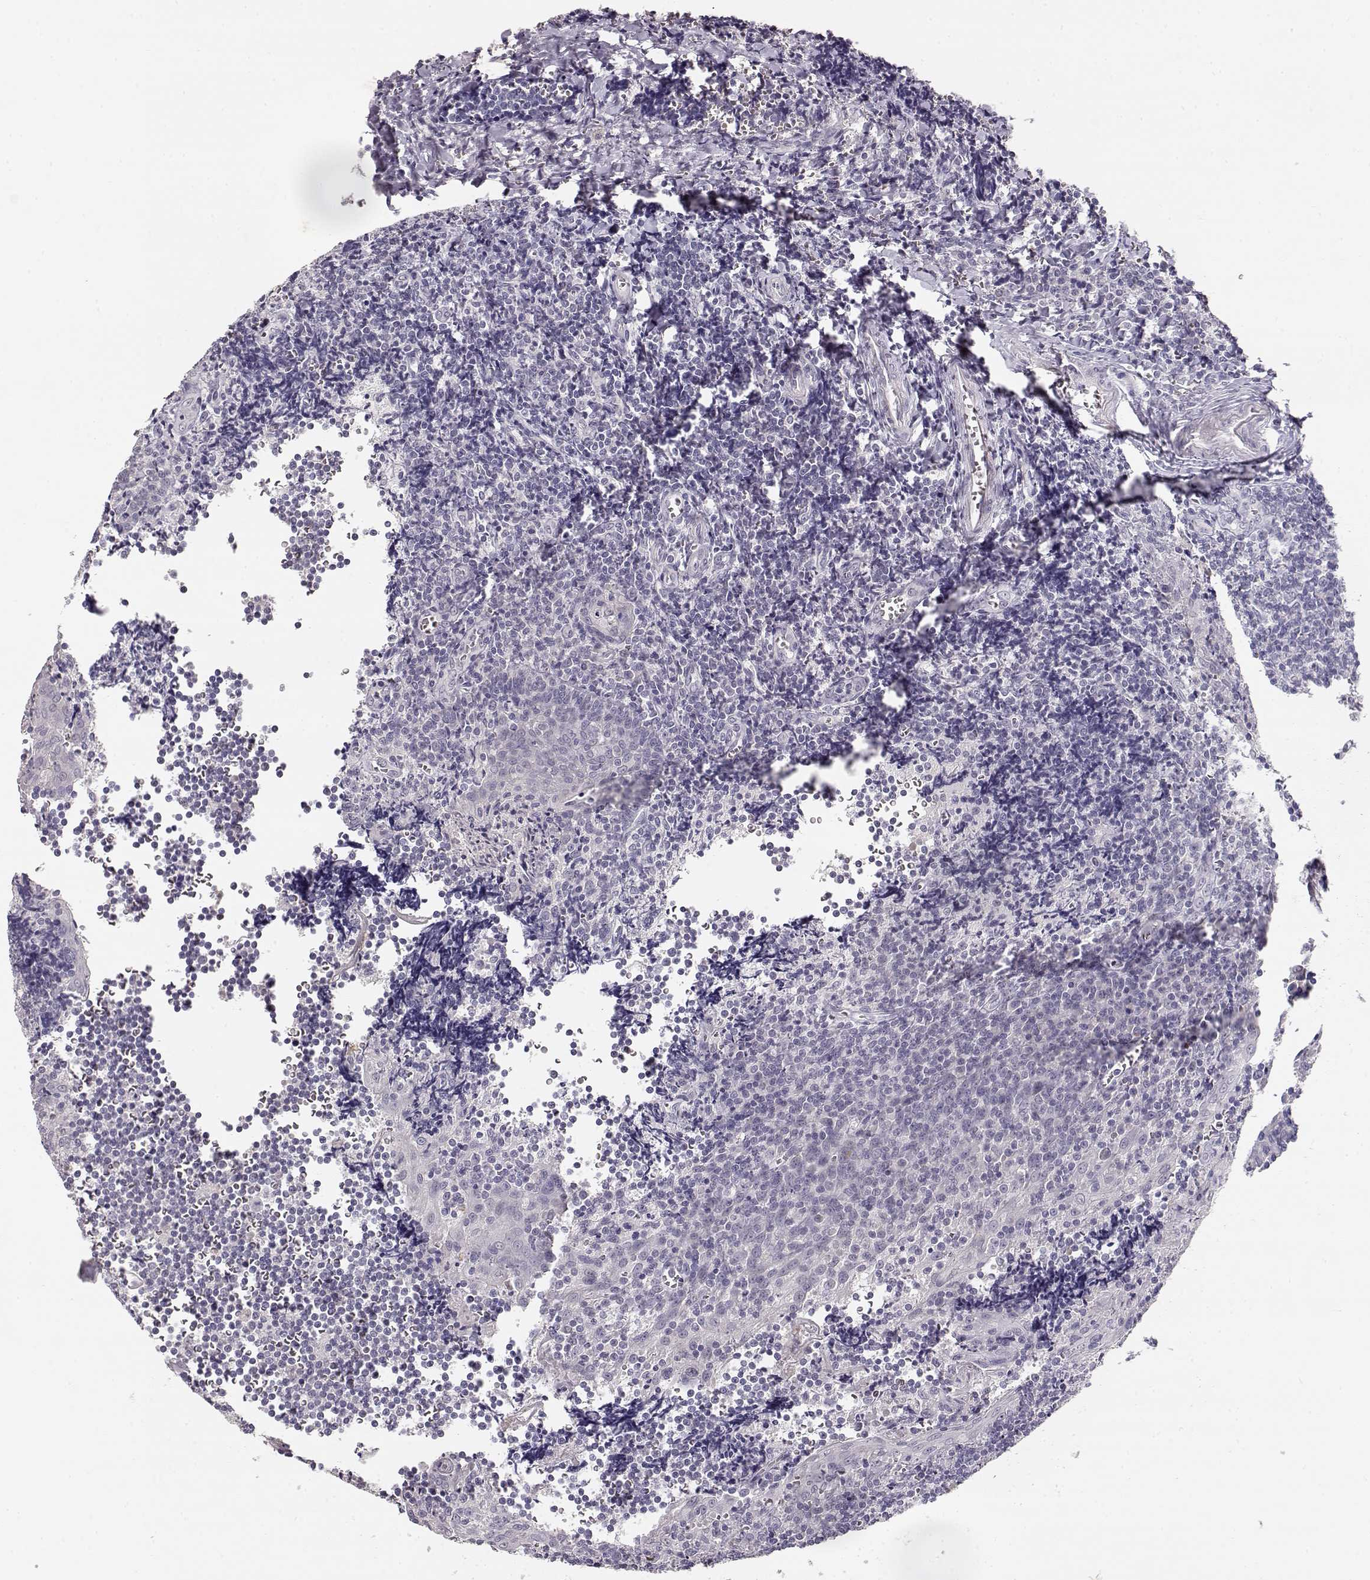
{"staining": {"intensity": "negative", "quantity": "none", "location": "none"}, "tissue": "tonsil", "cell_type": "Germinal center cells", "image_type": "normal", "snomed": [{"axis": "morphology", "description": "Normal tissue, NOS"}, {"axis": "morphology", "description": "Inflammation, NOS"}, {"axis": "topography", "description": "Tonsil"}], "caption": "Immunohistochemistry photomicrograph of benign tonsil: human tonsil stained with DAB (3,3'-diaminobenzidine) displays no significant protein staining in germinal center cells. (Brightfield microscopy of DAB (3,3'-diaminobenzidine) immunohistochemistry (IHC) at high magnification).", "gene": "TPH2", "patient": {"sex": "female", "age": 31}}